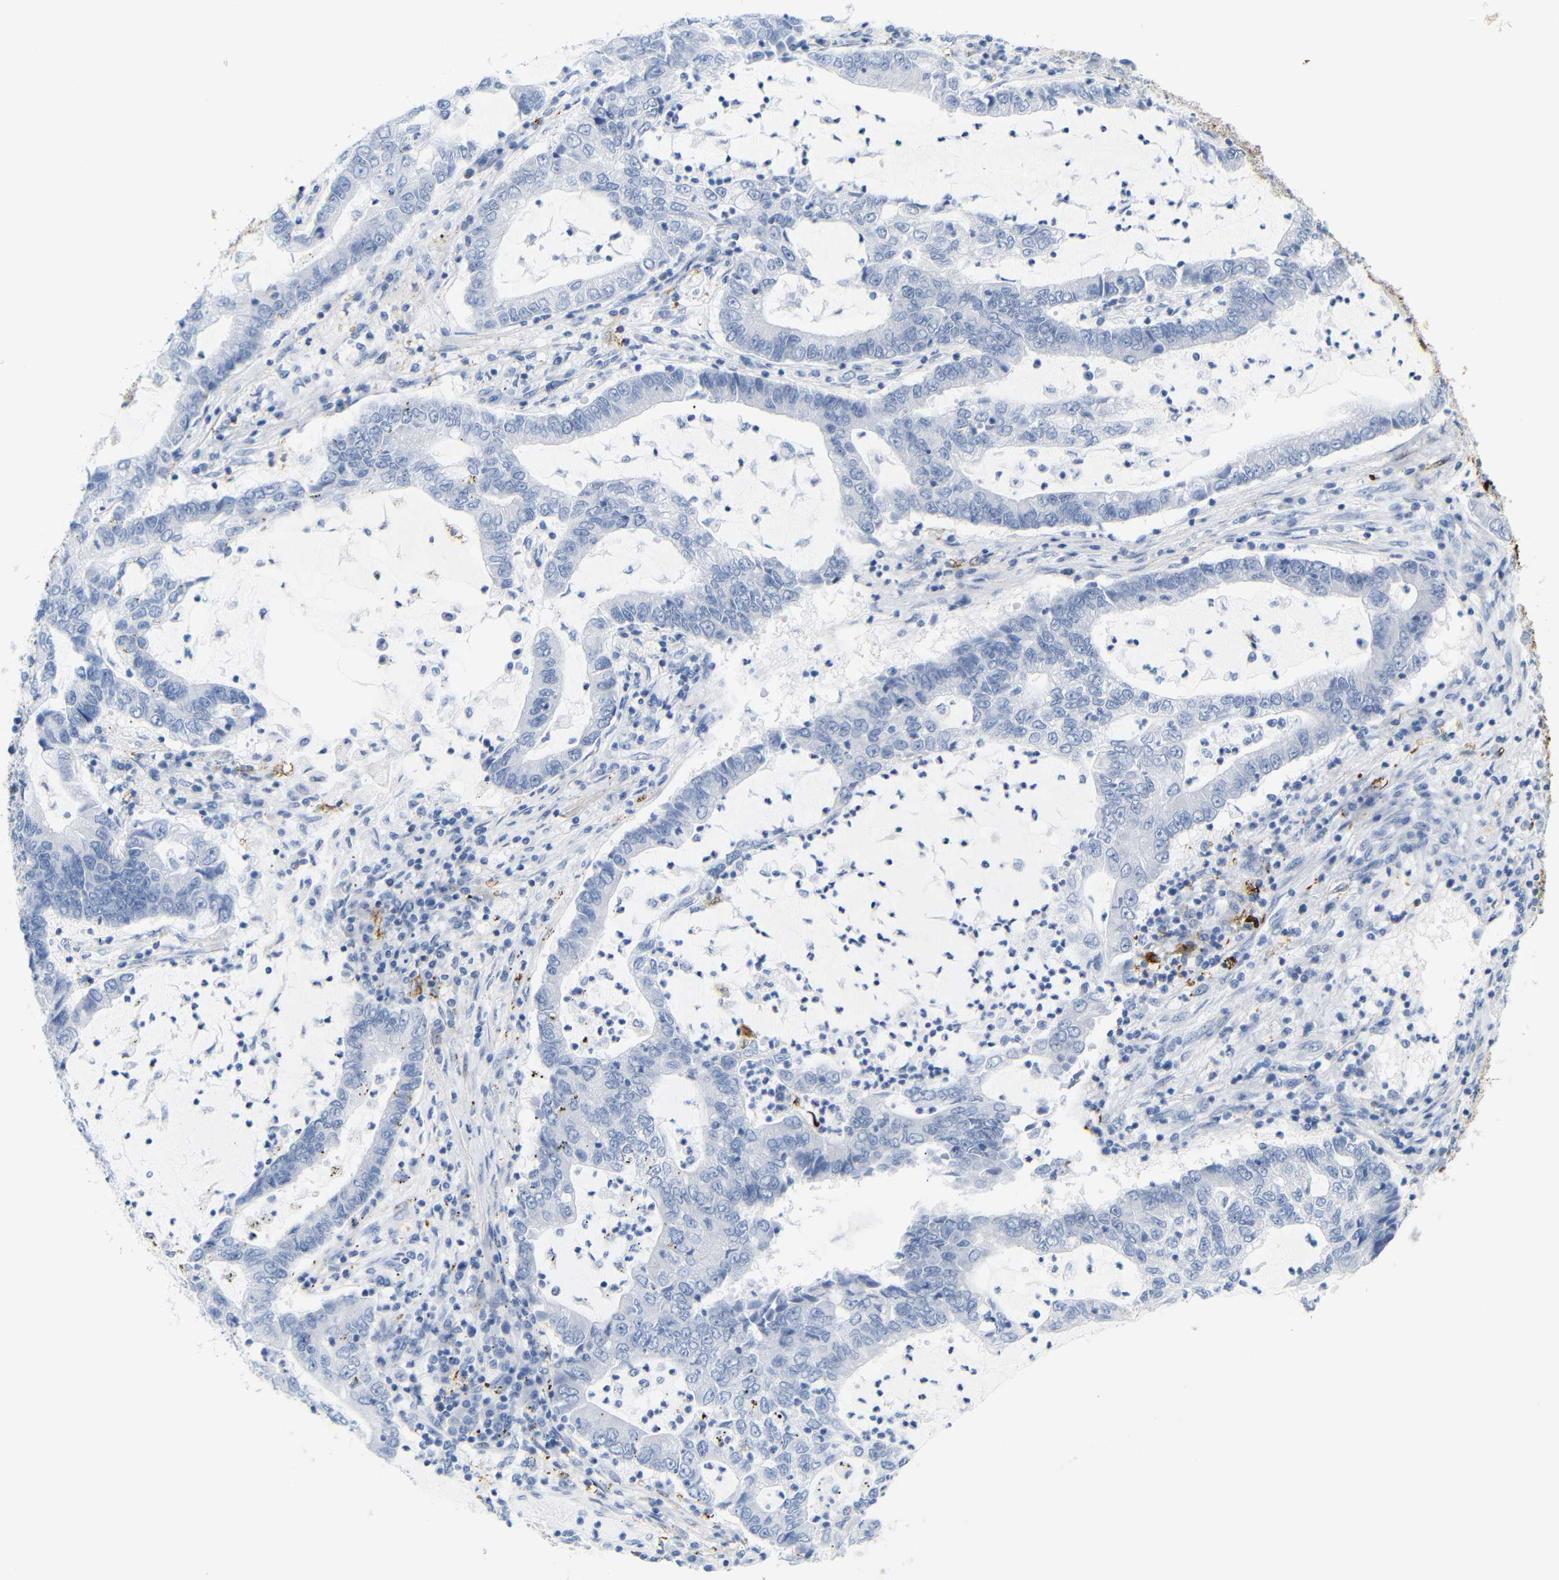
{"staining": {"intensity": "negative", "quantity": "none", "location": "none"}, "tissue": "lung cancer", "cell_type": "Tumor cells", "image_type": "cancer", "snomed": [{"axis": "morphology", "description": "Adenocarcinoma, NOS"}, {"axis": "topography", "description": "Lung"}], "caption": "An image of adenocarcinoma (lung) stained for a protein exhibits no brown staining in tumor cells. (Brightfield microscopy of DAB IHC at high magnification).", "gene": "MT1A", "patient": {"sex": "female", "age": 51}}